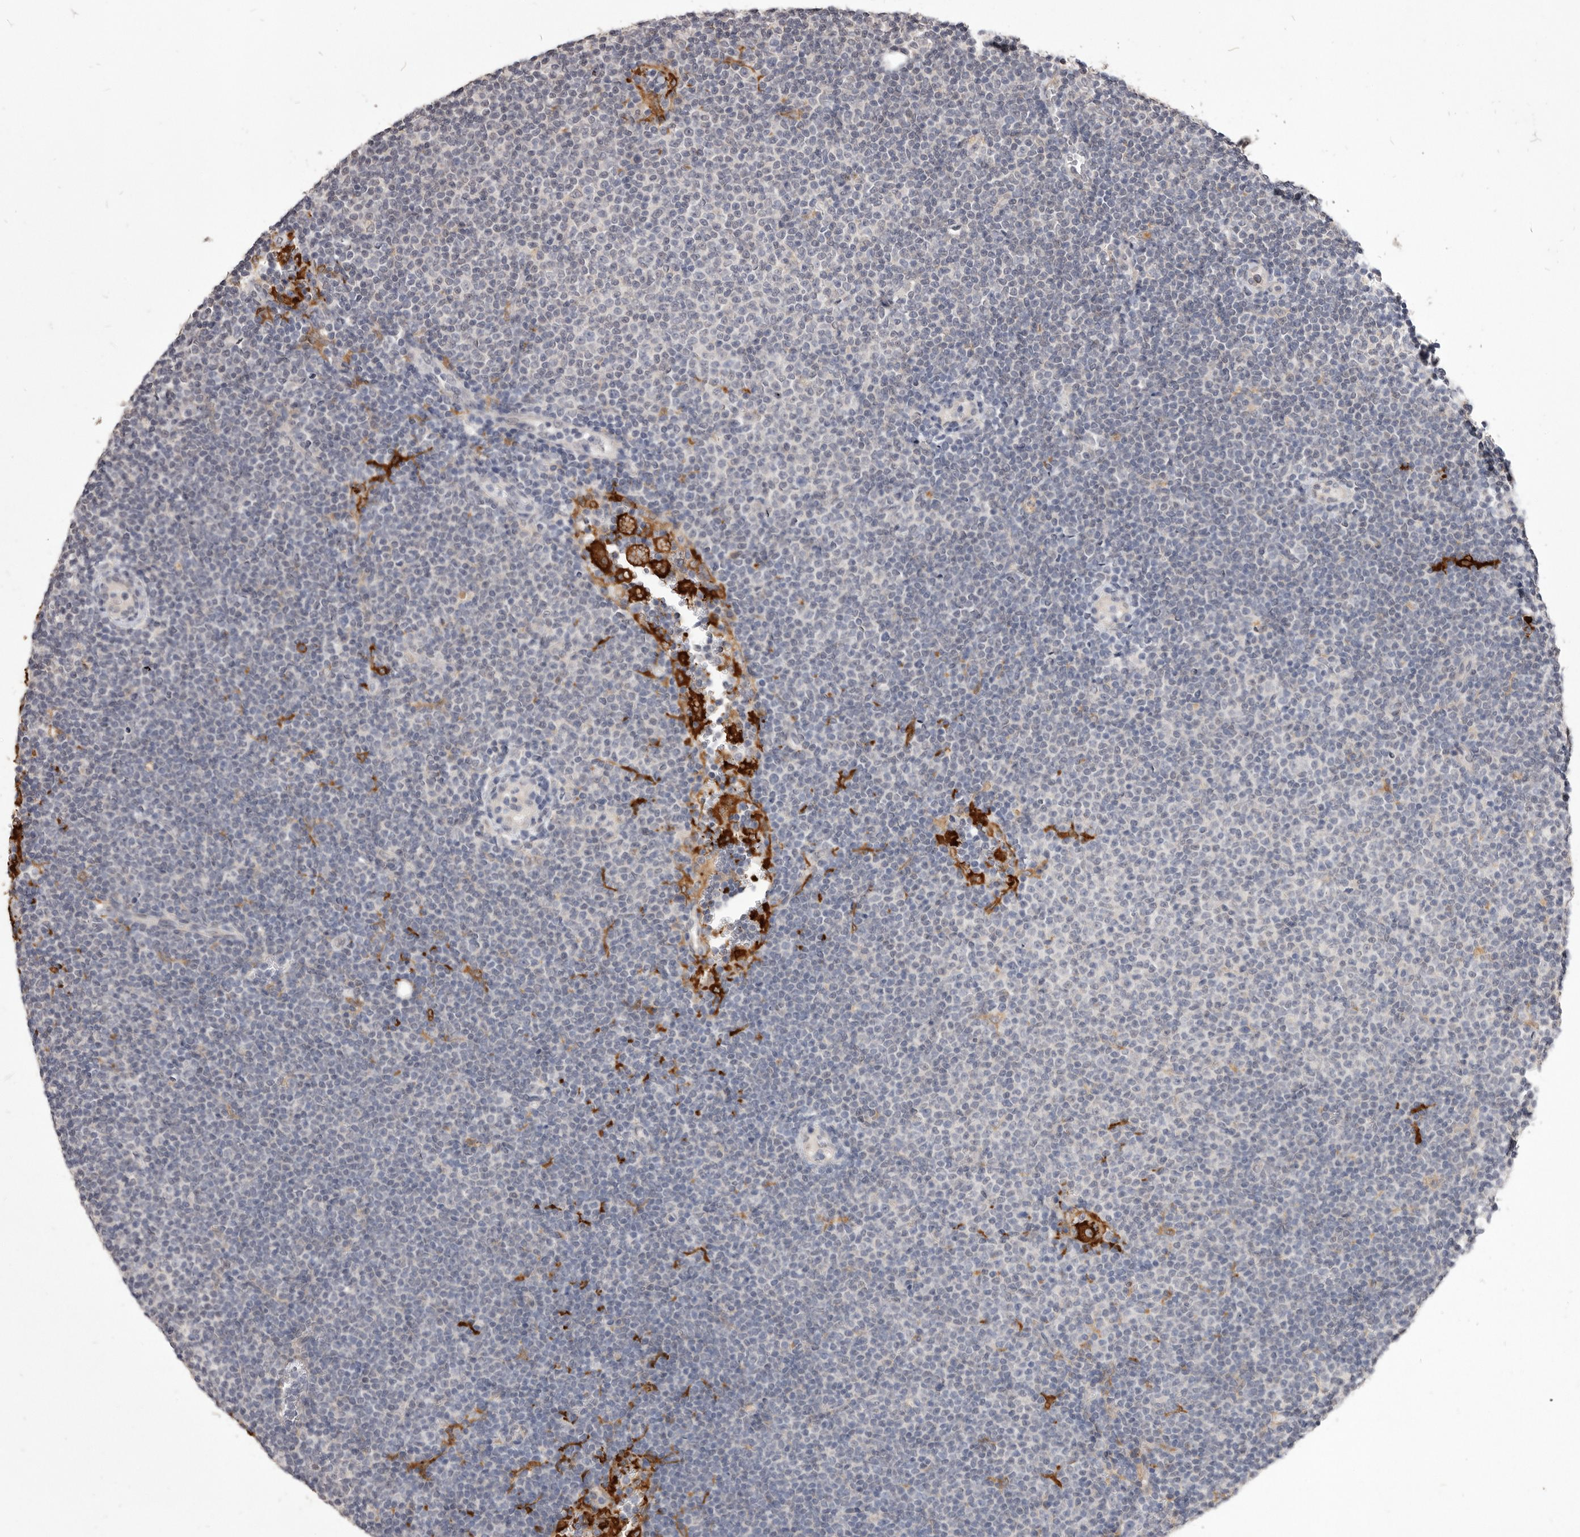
{"staining": {"intensity": "negative", "quantity": "none", "location": "none"}, "tissue": "lymphoma", "cell_type": "Tumor cells", "image_type": "cancer", "snomed": [{"axis": "morphology", "description": "Malignant lymphoma, non-Hodgkin's type, Low grade"}, {"axis": "topography", "description": "Lymph node"}], "caption": "This histopathology image is of low-grade malignant lymphoma, non-Hodgkin's type stained with immunohistochemistry (IHC) to label a protein in brown with the nuclei are counter-stained blue. There is no staining in tumor cells.", "gene": "VPS45", "patient": {"sex": "female", "age": 53}}